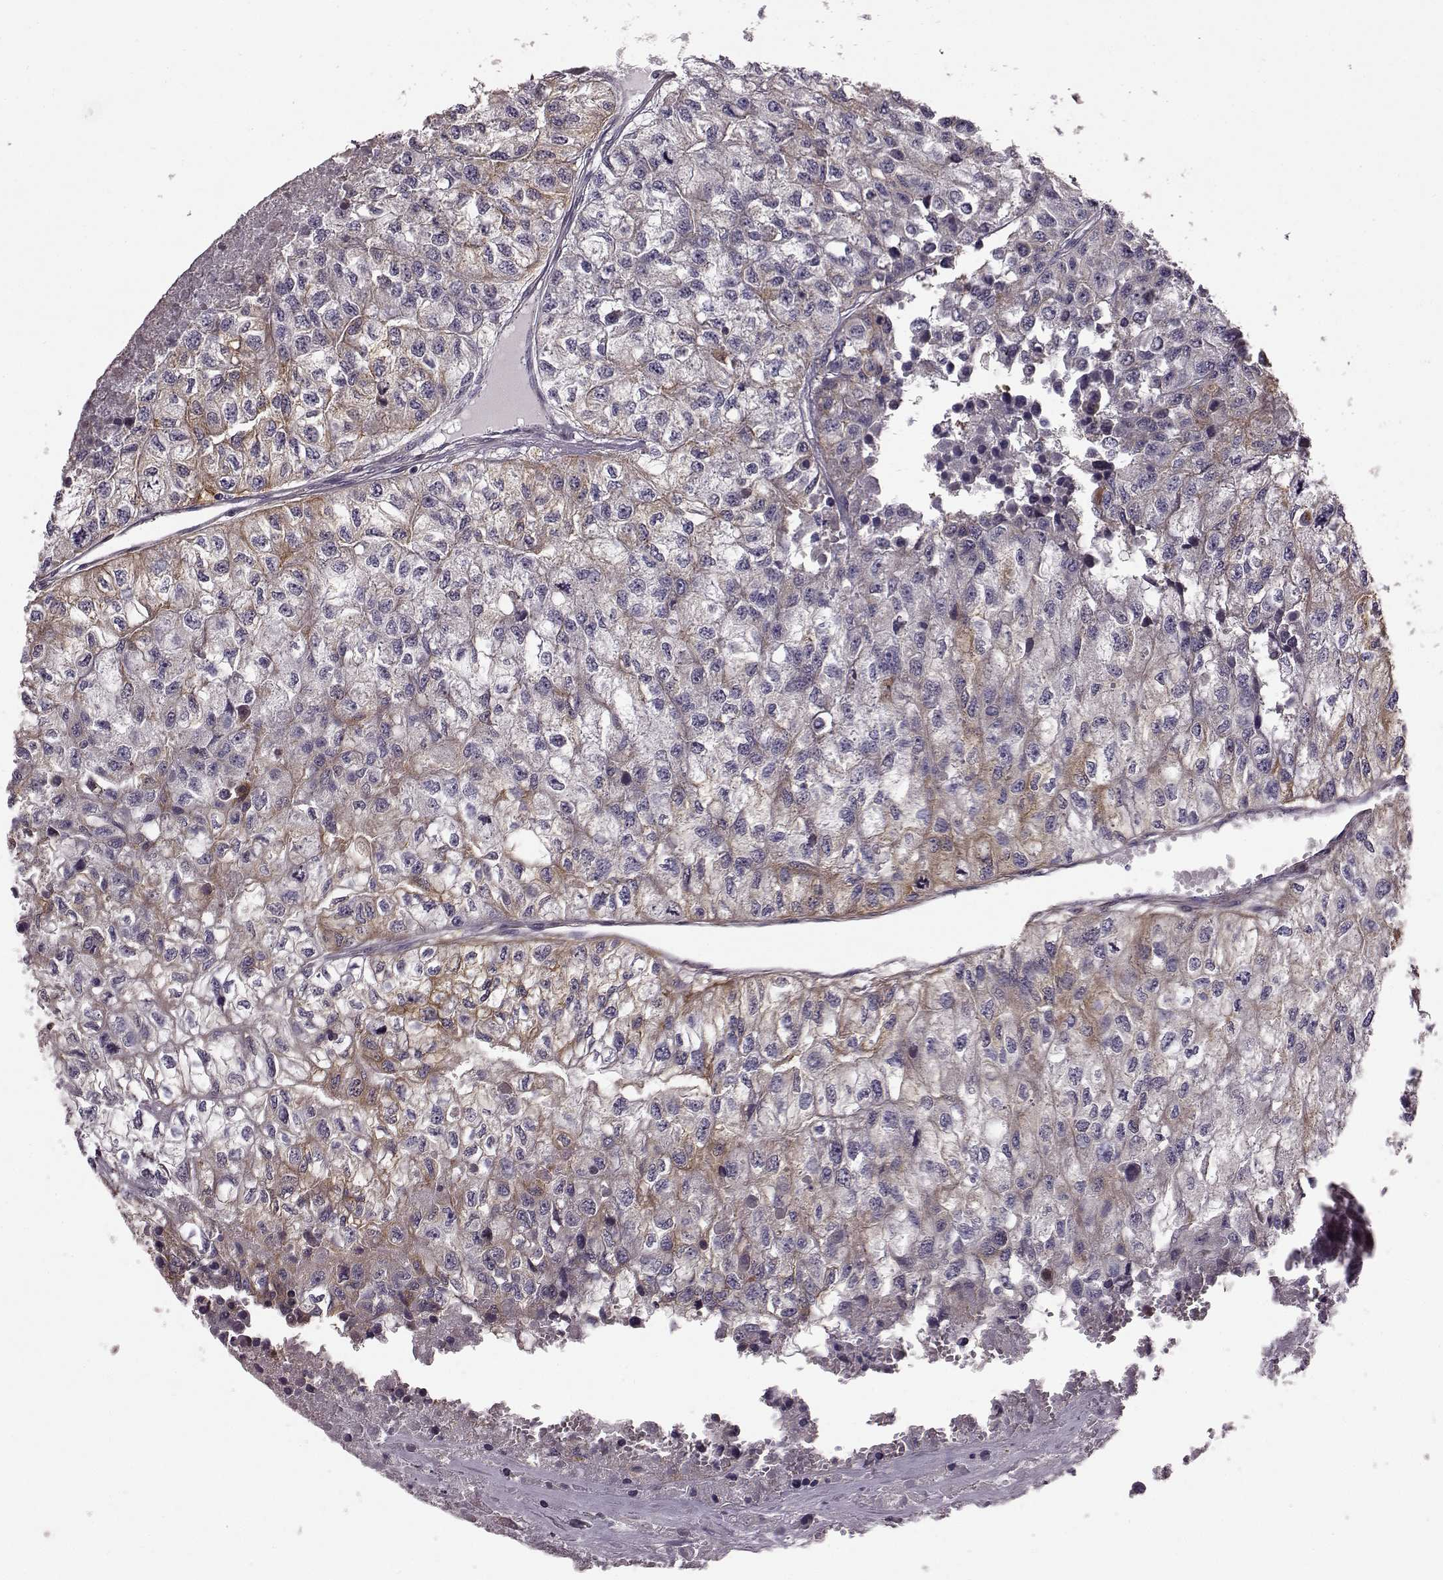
{"staining": {"intensity": "weak", "quantity": "<25%", "location": "cytoplasmic/membranous"}, "tissue": "renal cancer", "cell_type": "Tumor cells", "image_type": "cancer", "snomed": [{"axis": "morphology", "description": "Adenocarcinoma, NOS"}, {"axis": "topography", "description": "Kidney"}], "caption": "The micrograph reveals no staining of tumor cells in adenocarcinoma (renal).", "gene": "GRK1", "patient": {"sex": "male", "age": 56}}